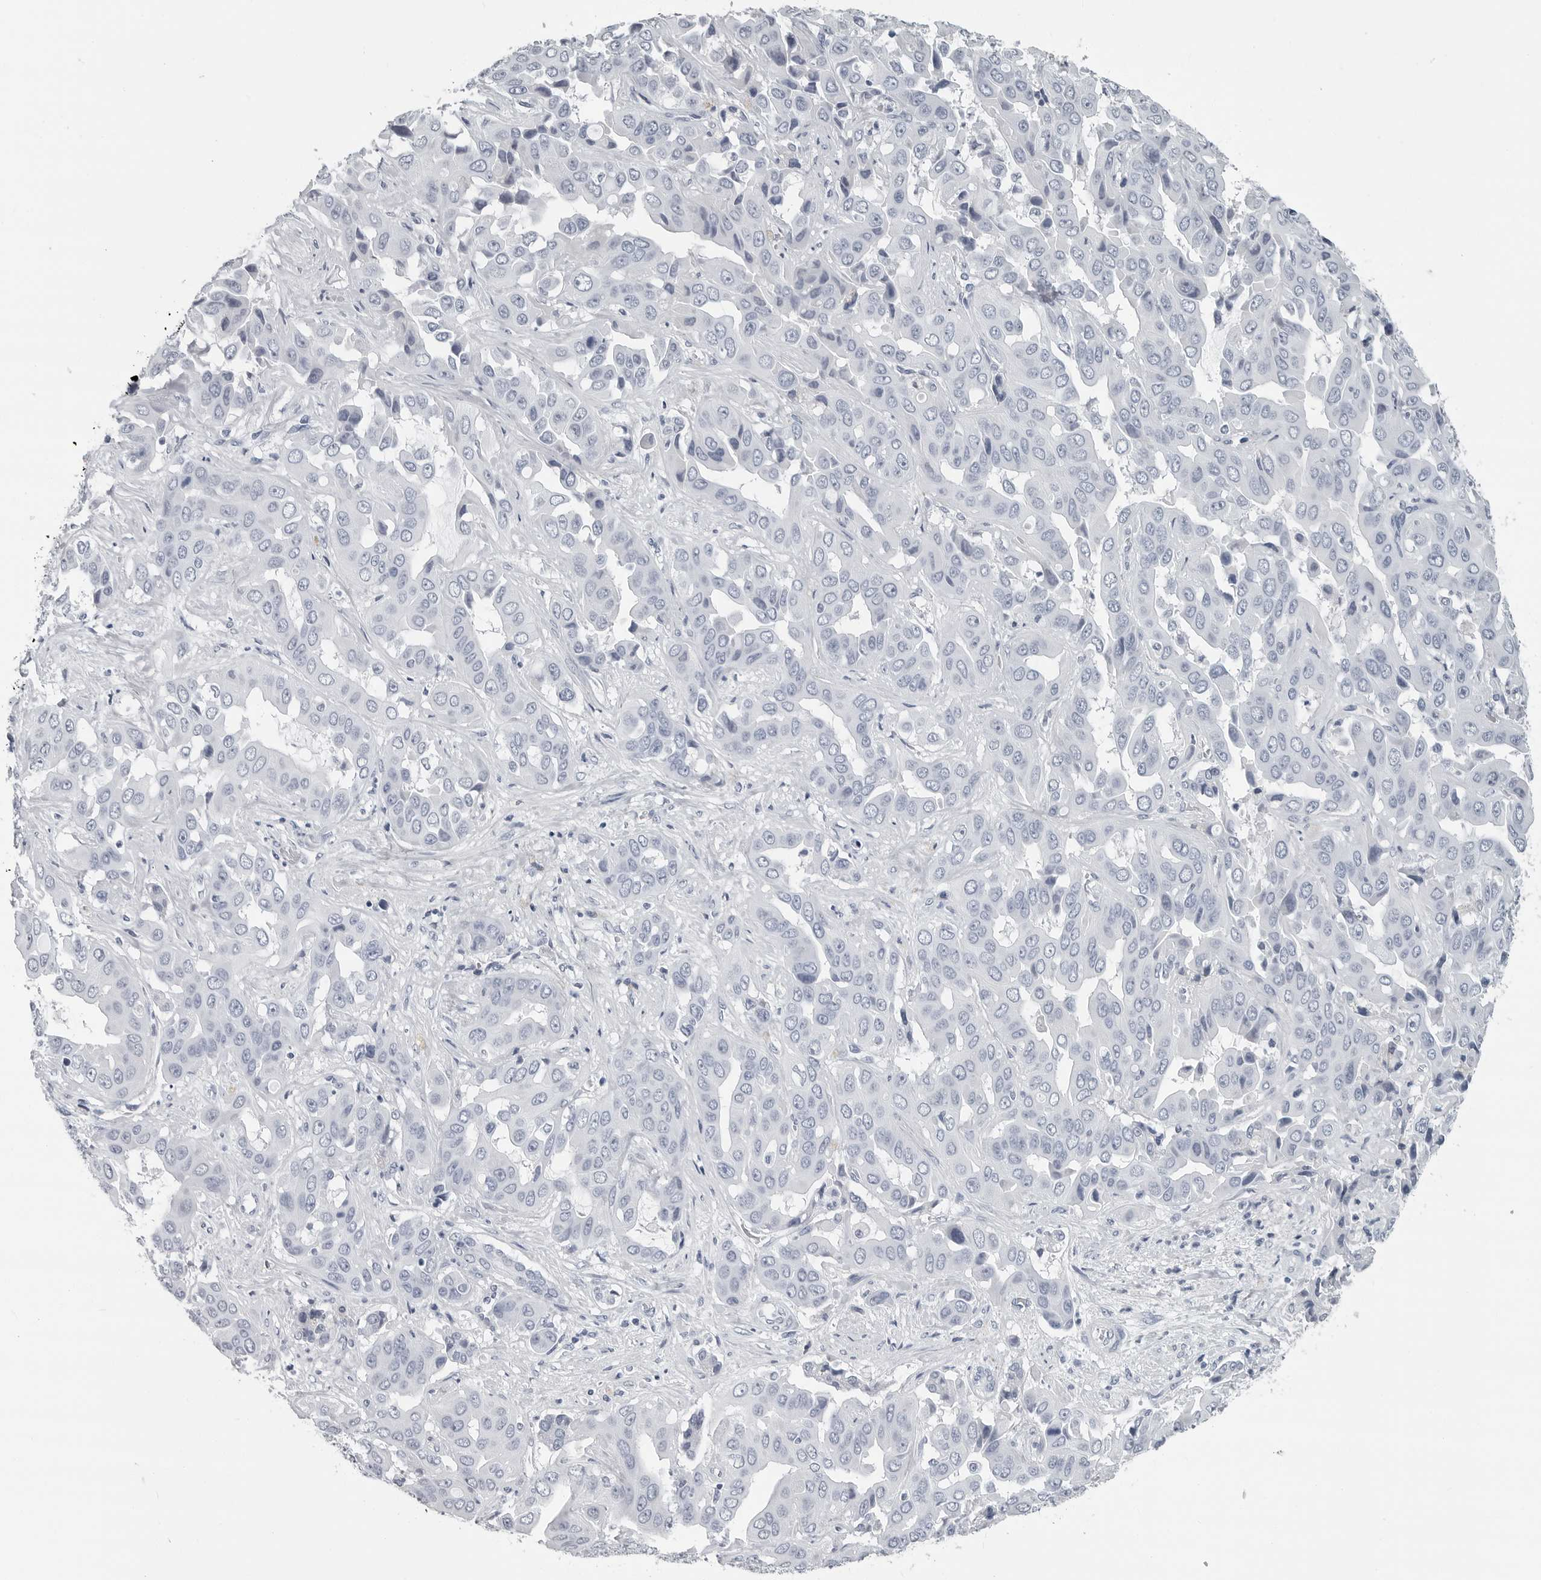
{"staining": {"intensity": "negative", "quantity": "none", "location": "none"}, "tissue": "liver cancer", "cell_type": "Tumor cells", "image_type": "cancer", "snomed": [{"axis": "morphology", "description": "Cholangiocarcinoma"}, {"axis": "topography", "description": "Liver"}], "caption": "Immunohistochemical staining of human liver cholangiocarcinoma displays no significant positivity in tumor cells.", "gene": "AMPD1", "patient": {"sex": "female", "age": 52}}